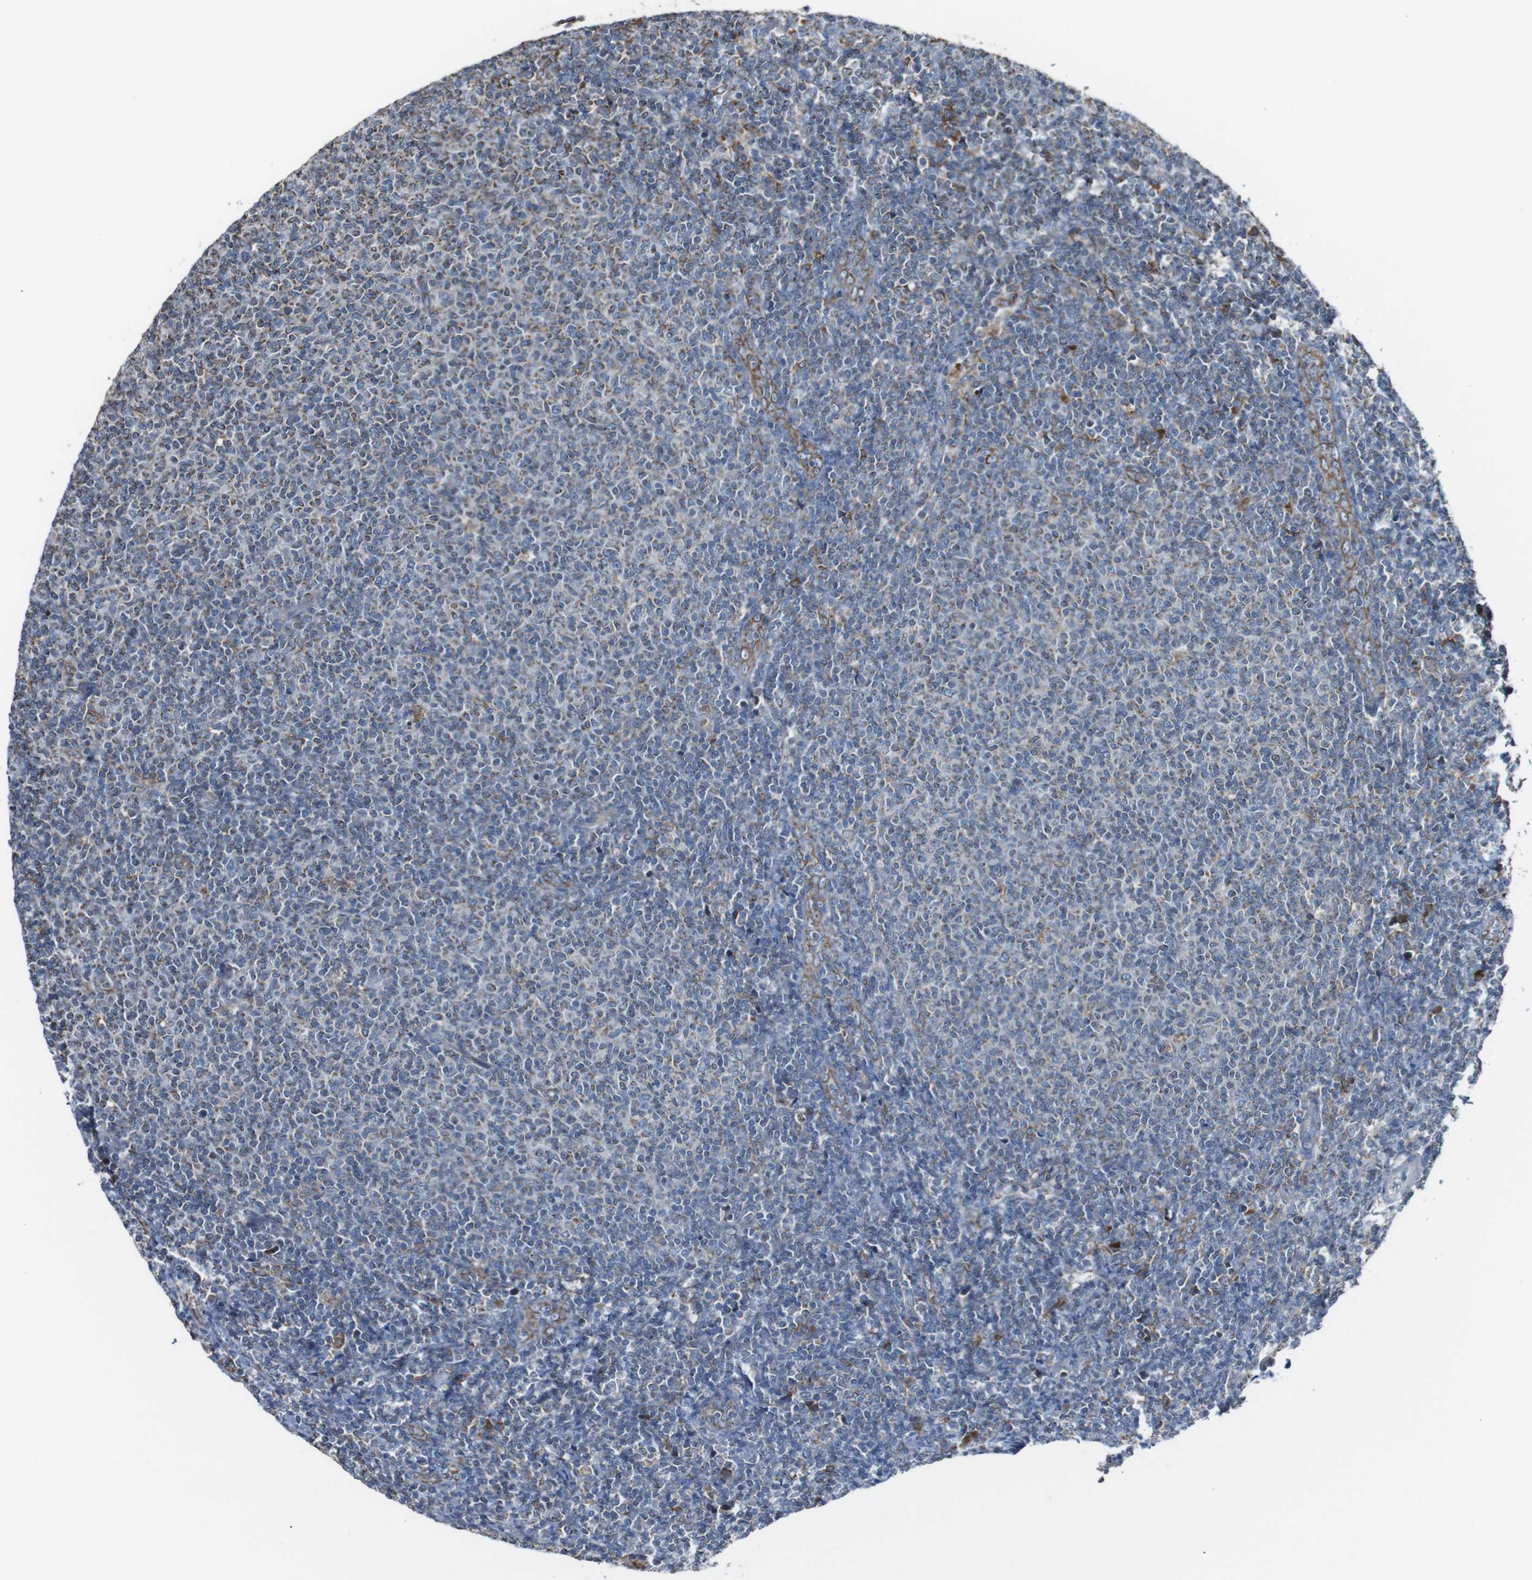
{"staining": {"intensity": "weak", "quantity": "<25%", "location": "cytoplasmic/membranous"}, "tissue": "lymphoma", "cell_type": "Tumor cells", "image_type": "cancer", "snomed": [{"axis": "morphology", "description": "Malignant lymphoma, non-Hodgkin's type, Low grade"}, {"axis": "topography", "description": "Lymph node"}], "caption": "Lymphoma was stained to show a protein in brown. There is no significant expression in tumor cells. The staining was performed using DAB to visualize the protein expression in brown, while the nuclei were stained in blue with hematoxylin (Magnification: 20x).", "gene": "CISD2", "patient": {"sex": "male", "age": 66}}